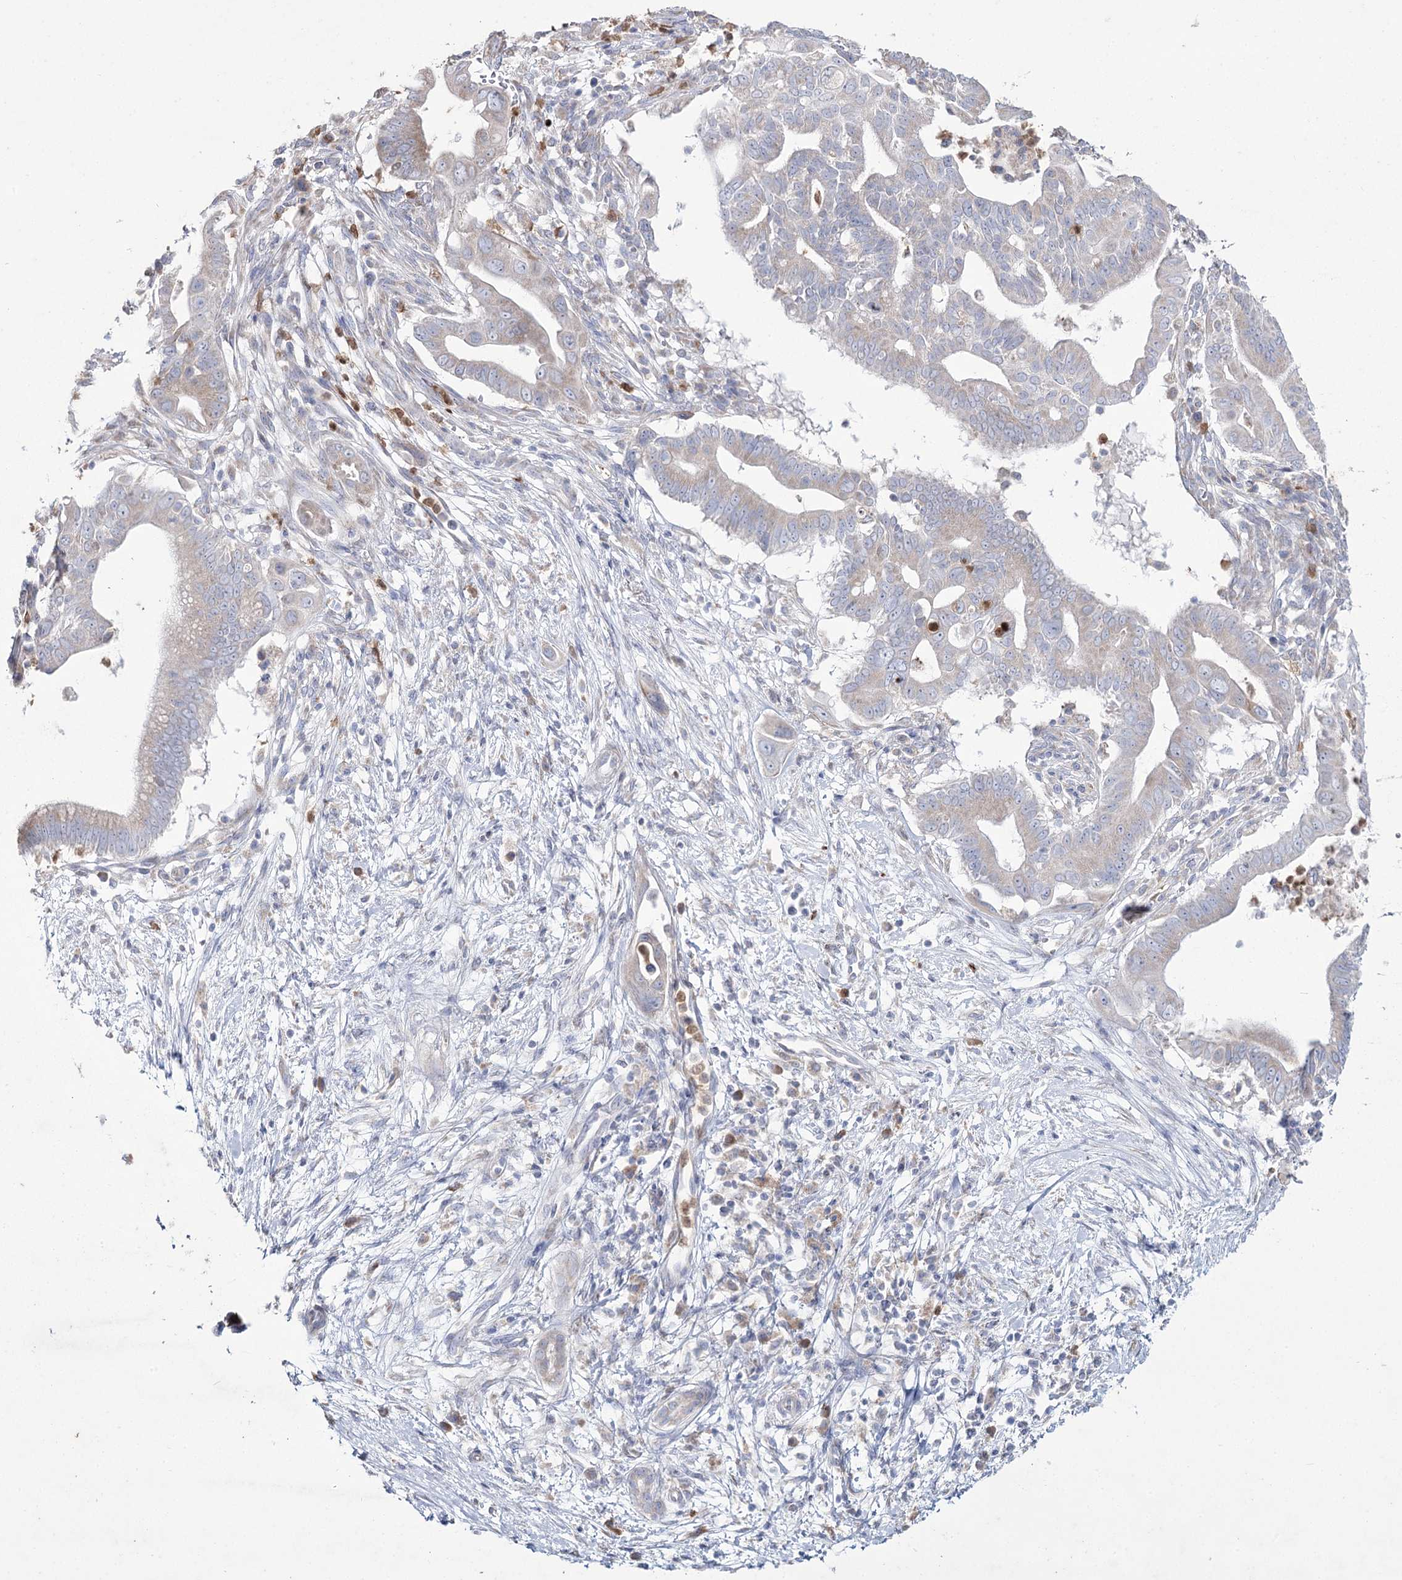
{"staining": {"intensity": "negative", "quantity": "none", "location": "none"}, "tissue": "pancreatic cancer", "cell_type": "Tumor cells", "image_type": "cancer", "snomed": [{"axis": "morphology", "description": "Adenocarcinoma, NOS"}, {"axis": "topography", "description": "Pancreas"}], "caption": "A high-resolution image shows immunohistochemistry staining of adenocarcinoma (pancreatic), which shows no significant expression in tumor cells.", "gene": "NIPAL4", "patient": {"sex": "male", "age": 68}}